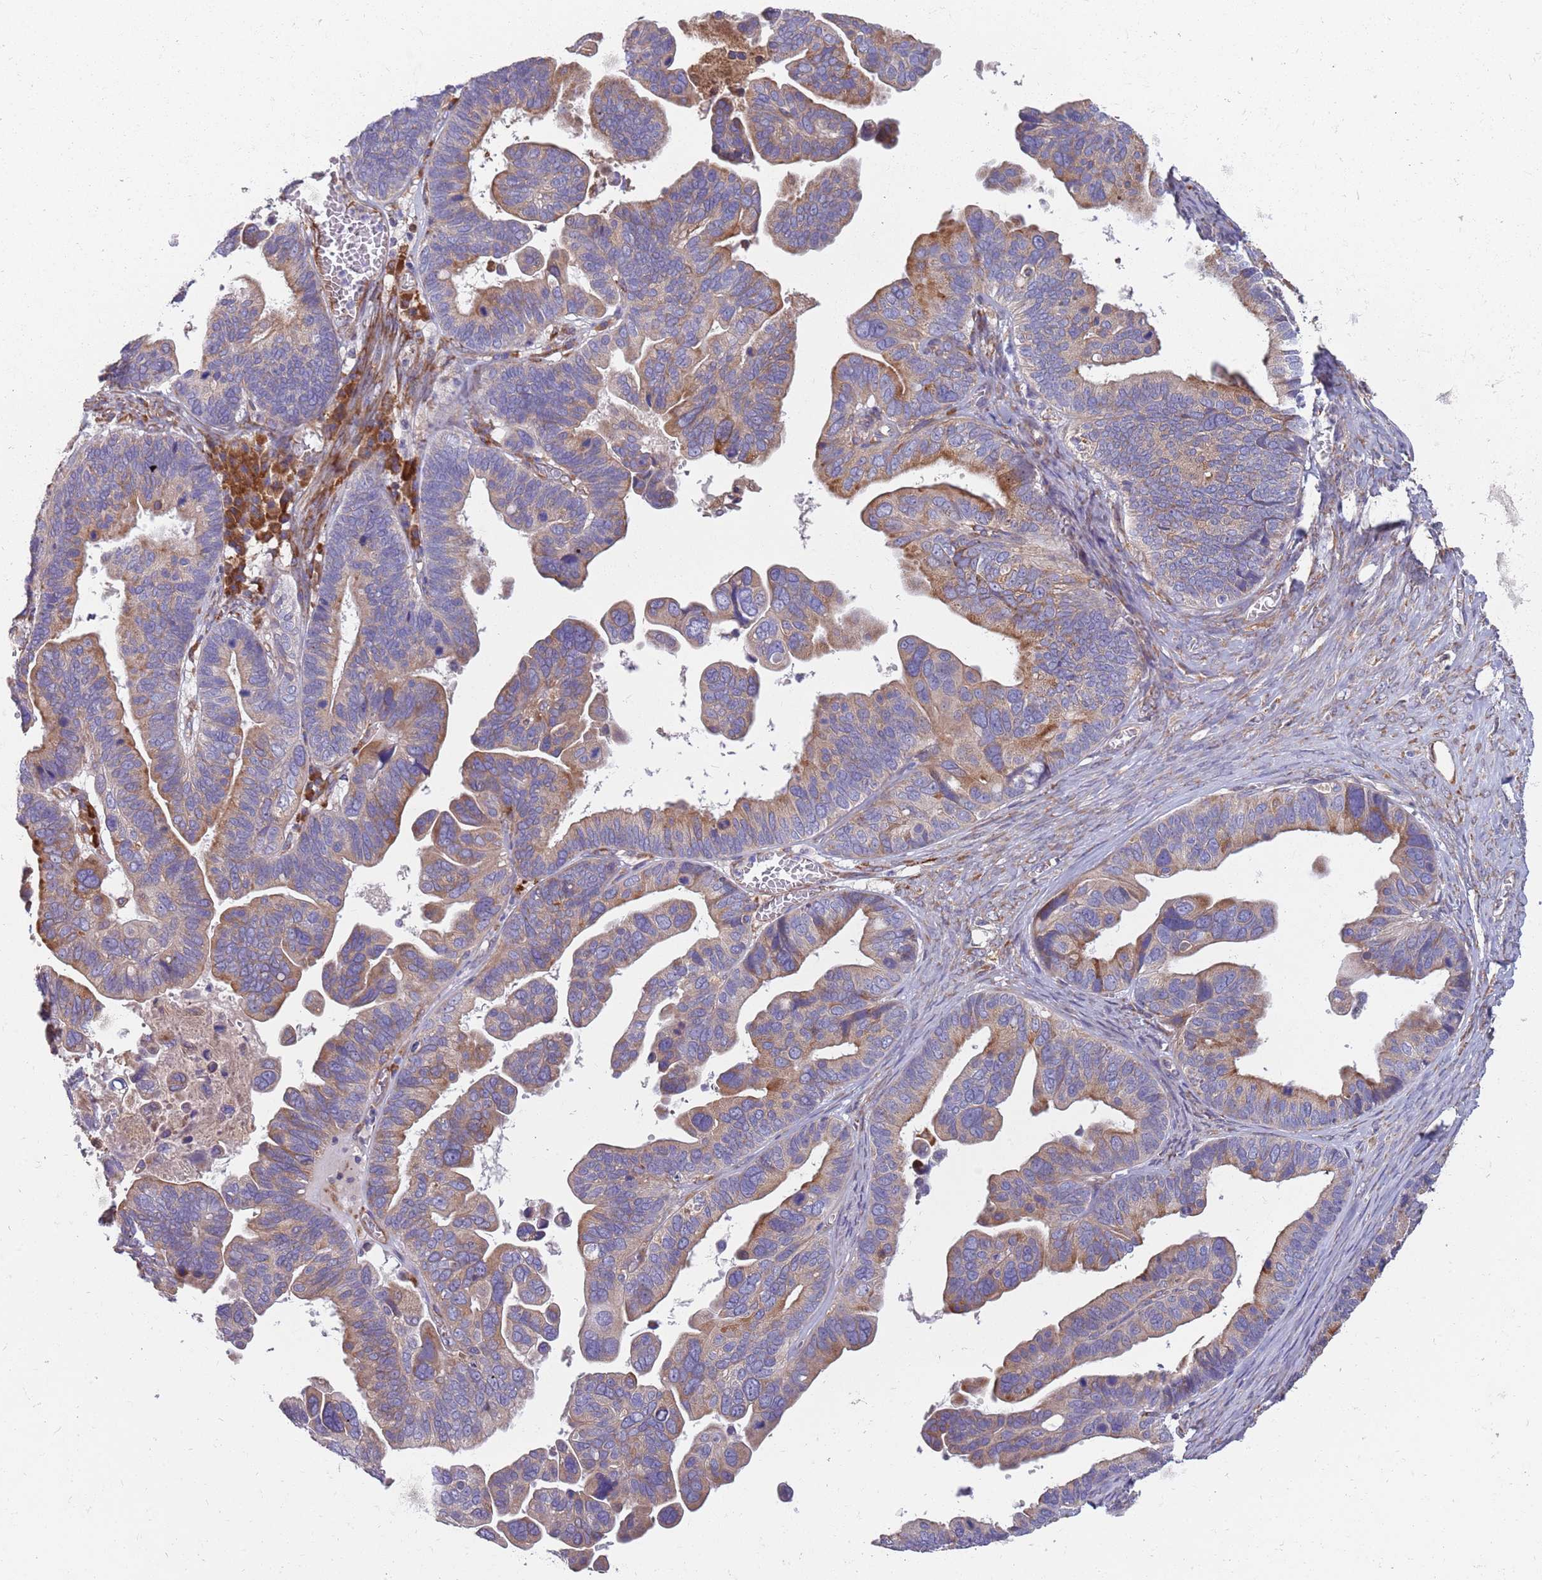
{"staining": {"intensity": "weak", "quantity": ">75%", "location": "cytoplasmic/membranous"}, "tissue": "ovarian cancer", "cell_type": "Tumor cells", "image_type": "cancer", "snomed": [{"axis": "morphology", "description": "Cystadenocarcinoma, serous, NOS"}, {"axis": "topography", "description": "Ovary"}], "caption": "A photomicrograph of ovarian serous cystadenocarcinoma stained for a protein exhibits weak cytoplasmic/membranous brown staining in tumor cells.", "gene": "ARMCX6", "patient": {"sex": "female", "age": 56}}